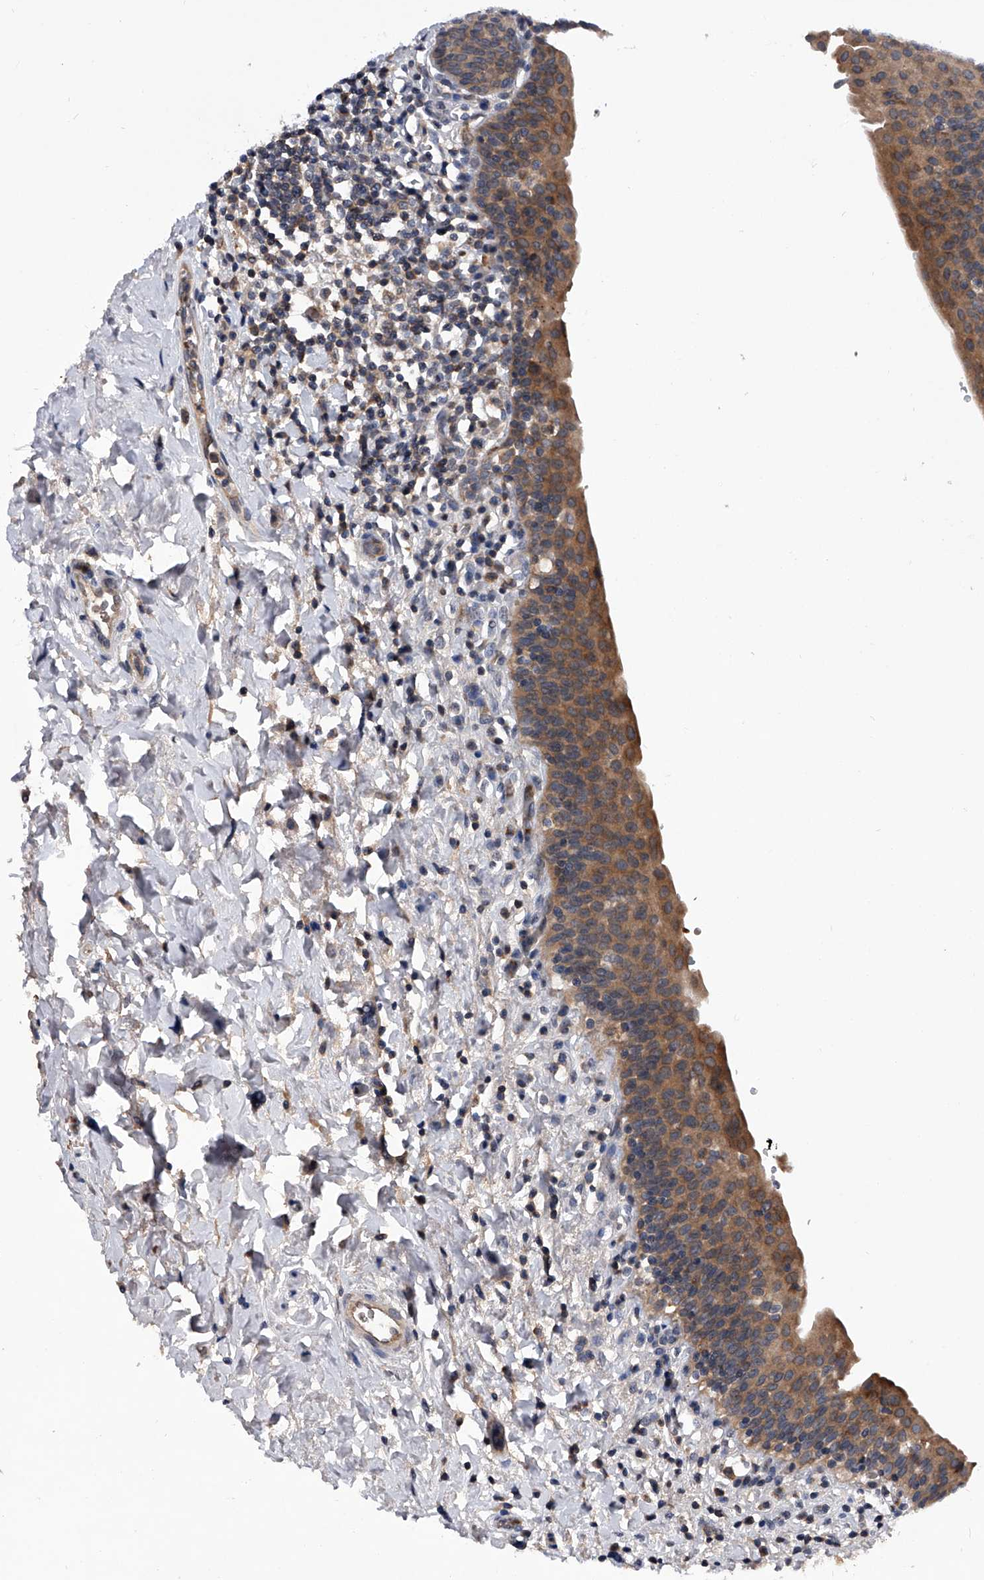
{"staining": {"intensity": "moderate", "quantity": ">75%", "location": "cytoplasmic/membranous"}, "tissue": "urinary bladder", "cell_type": "Urothelial cells", "image_type": "normal", "snomed": [{"axis": "morphology", "description": "Normal tissue, NOS"}, {"axis": "topography", "description": "Urinary bladder"}], "caption": "The micrograph shows staining of benign urinary bladder, revealing moderate cytoplasmic/membranous protein expression (brown color) within urothelial cells. Ihc stains the protein of interest in brown and the nuclei are stained blue.", "gene": "ZNF30", "patient": {"sex": "male", "age": 83}}